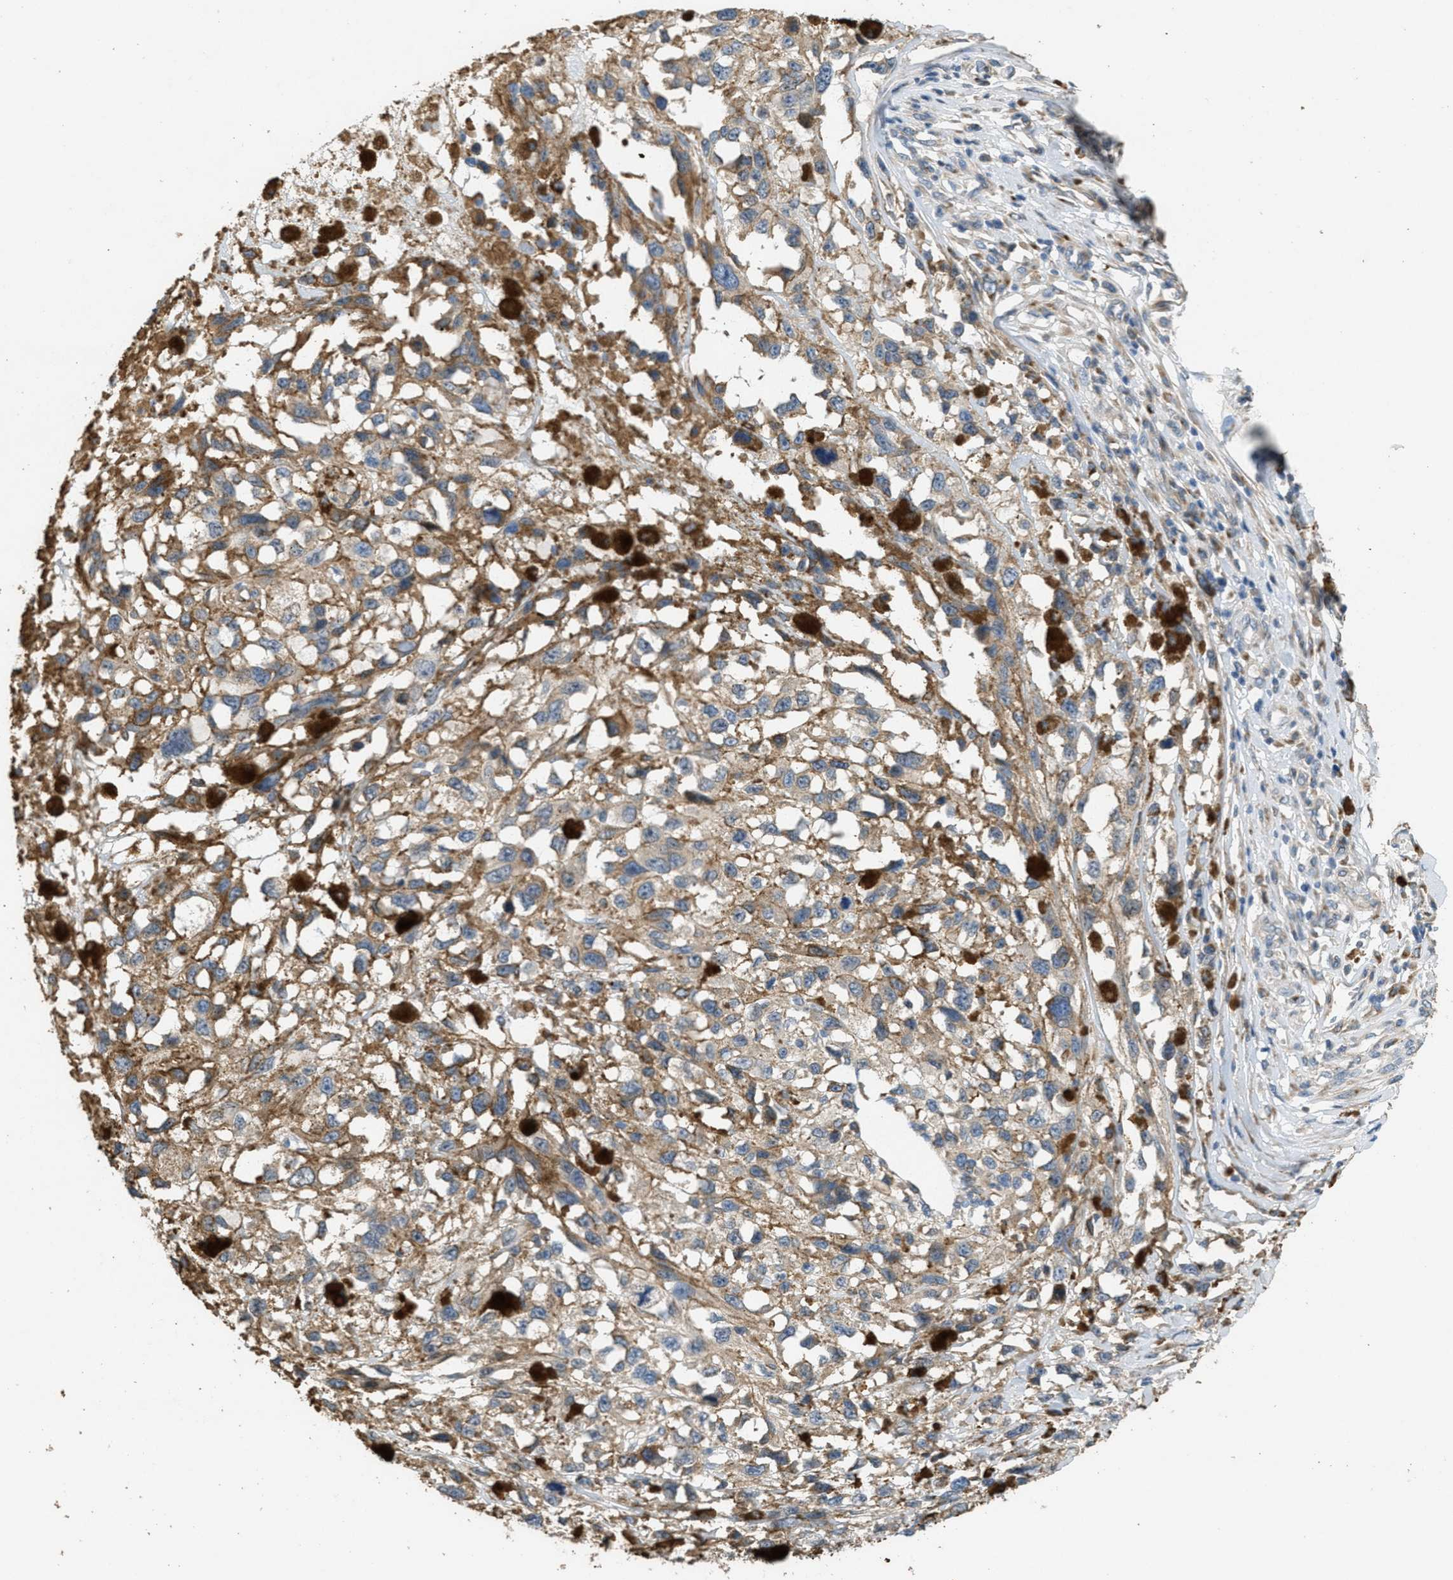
{"staining": {"intensity": "moderate", "quantity": "<25%", "location": "cytoplasmic/membranous"}, "tissue": "melanoma", "cell_type": "Tumor cells", "image_type": "cancer", "snomed": [{"axis": "morphology", "description": "Malignant melanoma, Metastatic site"}, {"axis": "topography", "description": "Lymph node"}], "caption": "Melanoma stained with immunohistochemistry shows moderate cytoplasmic/membranous staining in about <25% of tumor cells.", "gene": "ADCY5", "patient": {"sex": "male", "age": 59}}